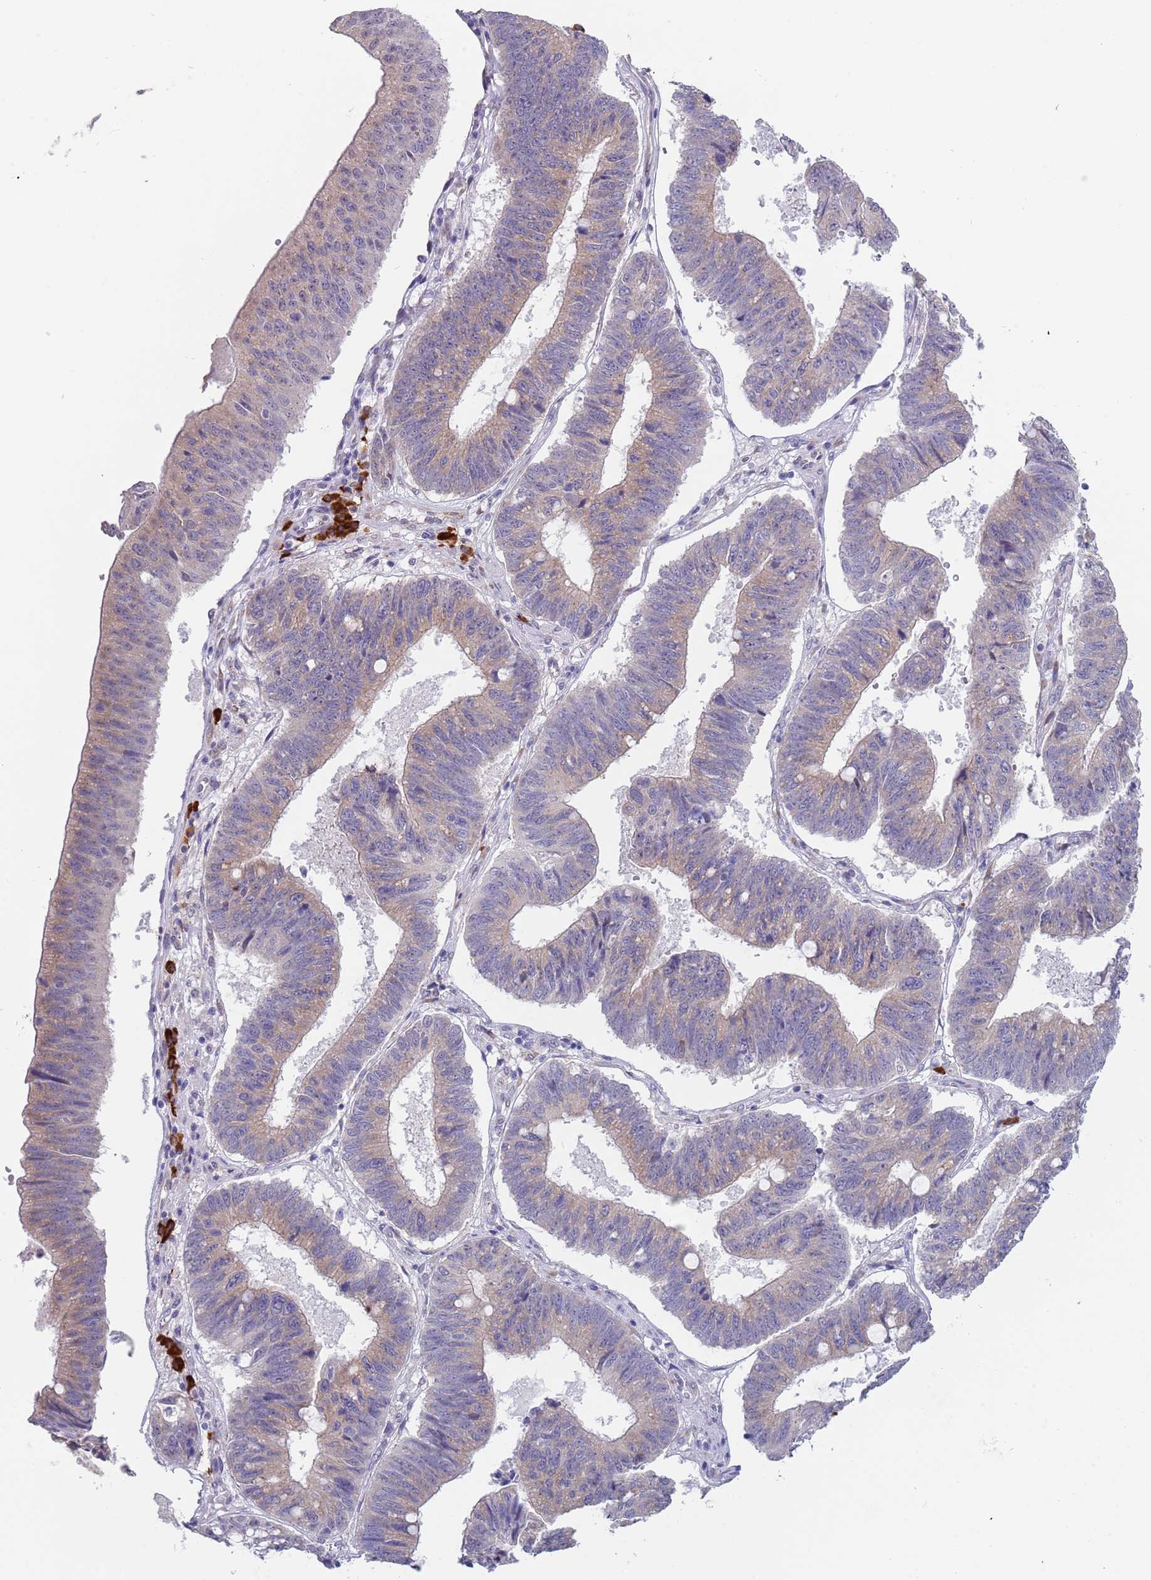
{"staining": {"intensity": "weak", "quantity": "25%-75%", "location": "cytoplasmic/membranous"}, "tissue": "stomach cancer", "cell_type": "Tumor cells", "image_type": "cancer", "snomed": [{"axis": "morphology", "description": "Adenocarcinoma, NOS"}, {"axis": "topography", "description": "Stomach"}], "caption": "Stomach cancer stained for a protein (brown) reveals weak cytoplasmic/membranous positive staining in about 25%-75% of tumor cells.", "gene": "TNRC6C", "patient": {"sex": "male", "age": 59}}